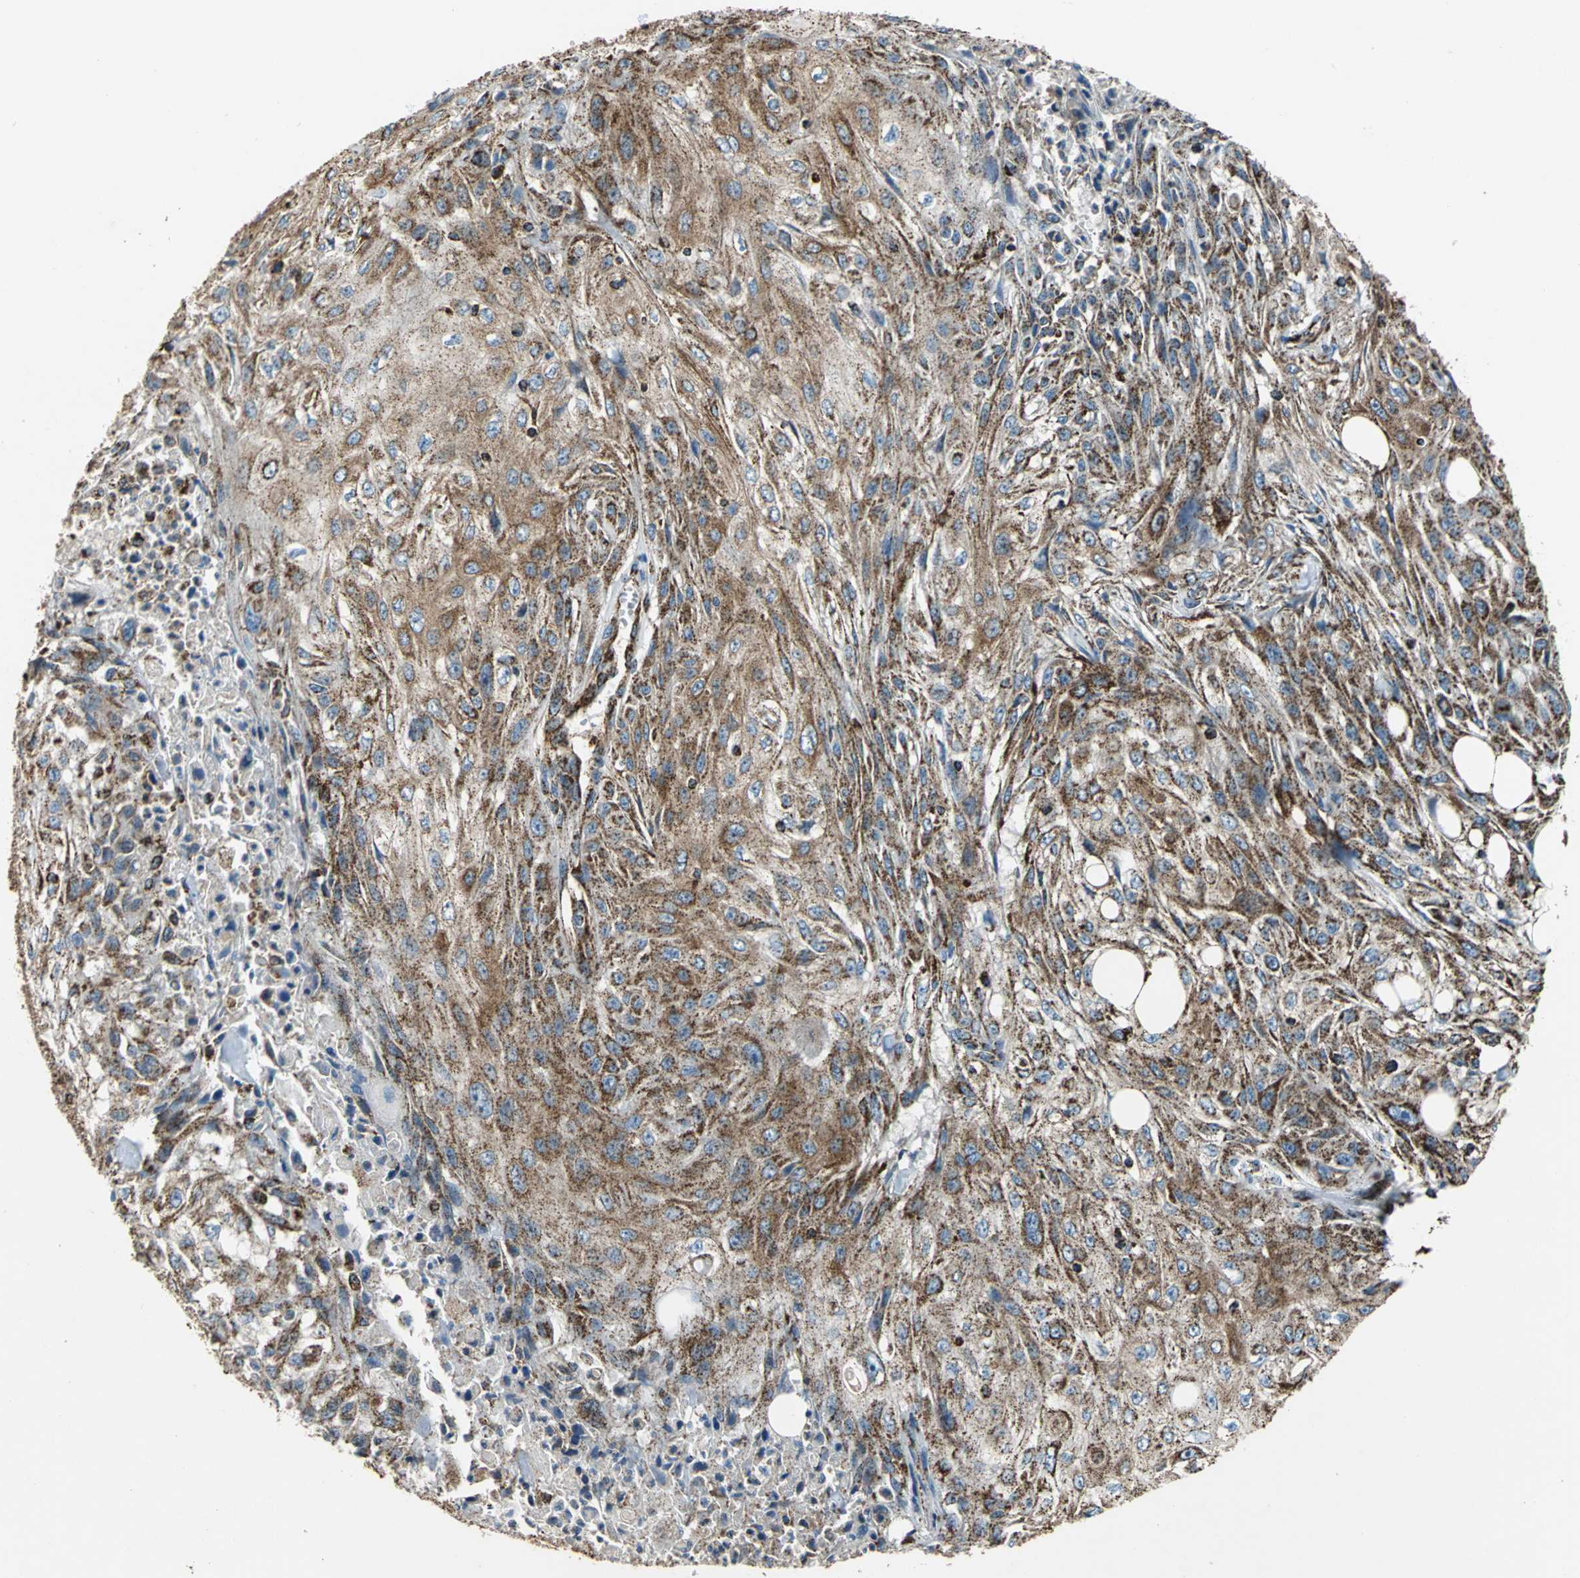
{"staining": {"intensity": "moderate", "quantity": ">75%", "location": "cytoplasmic/membranous"}, "tissue": "skin cancer", "cell_type": "Tumor cells", "image_type": "cancer", "snomed": [{"axis": "morphology", "description": "Squamous cell carcinoma, NOS"}, {"axis": "topography", "description": "Skin"}], "caption": "Immunohistochemistry histopathology image of human squamous cell carcinoma (skin) stained for a protein (brown), which reveals medium levels of moderate cytoplasmic/membranous staining in about >75% of tumor cells.", "gene": "ECH1", "patient": {"sex": "male", "age": 75}}